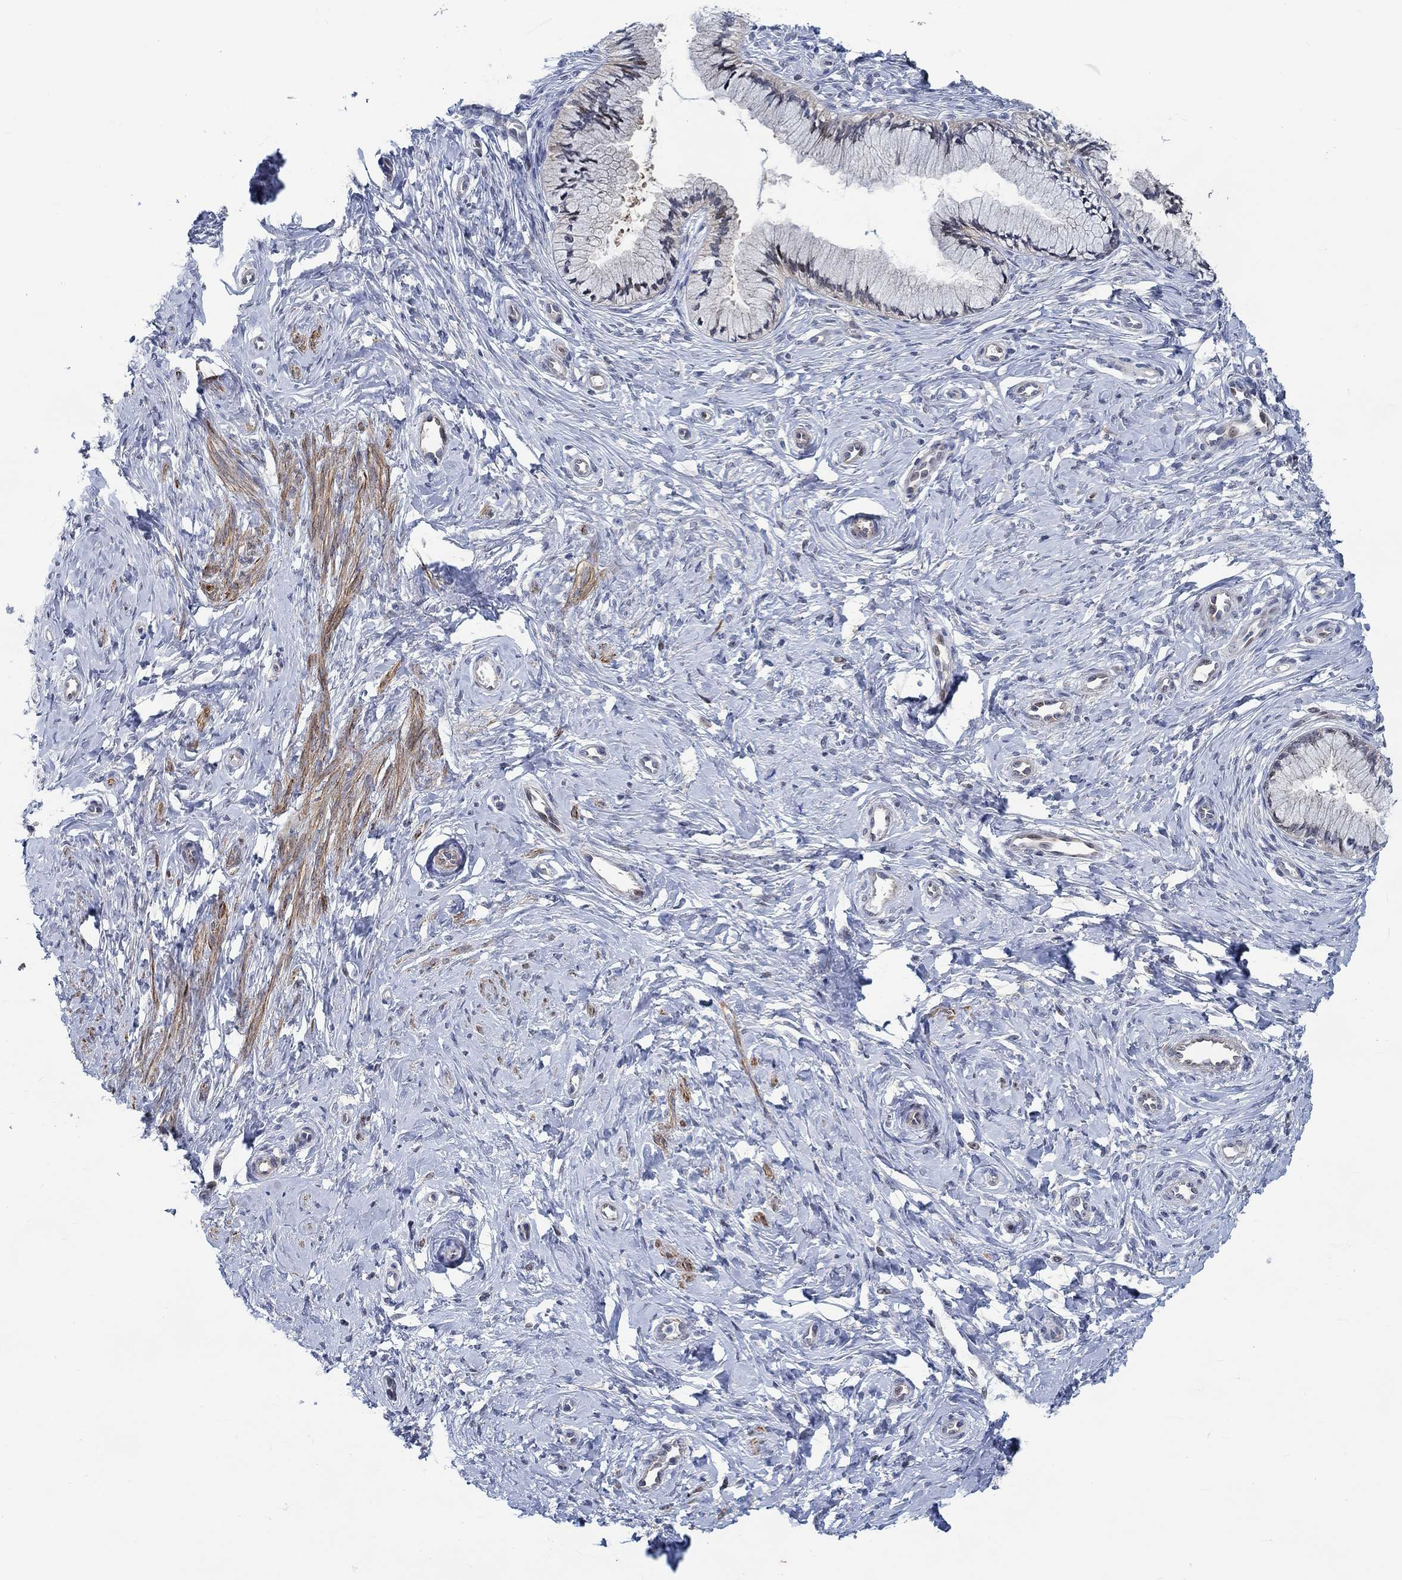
{"staining": {"intensity": "negative", "quantity": "none", "location": "none"}, "tissue": "cervix", "cell_type": "Glandular cells", "image_type": "normal", "snomed": [{"axis": "morphology", "description": "Normal tissue, NOS"}, {"axis": "topography", "description": "Cervix"}], "caption": "High magnification brightfield microscopy of benign cervix stained with DAB (brown) and counterstained with hematoxylin (blue): glandular cells show no significant staining.", "gene": "KCNH8", "patient": {"sex": "female", "age": 37}}